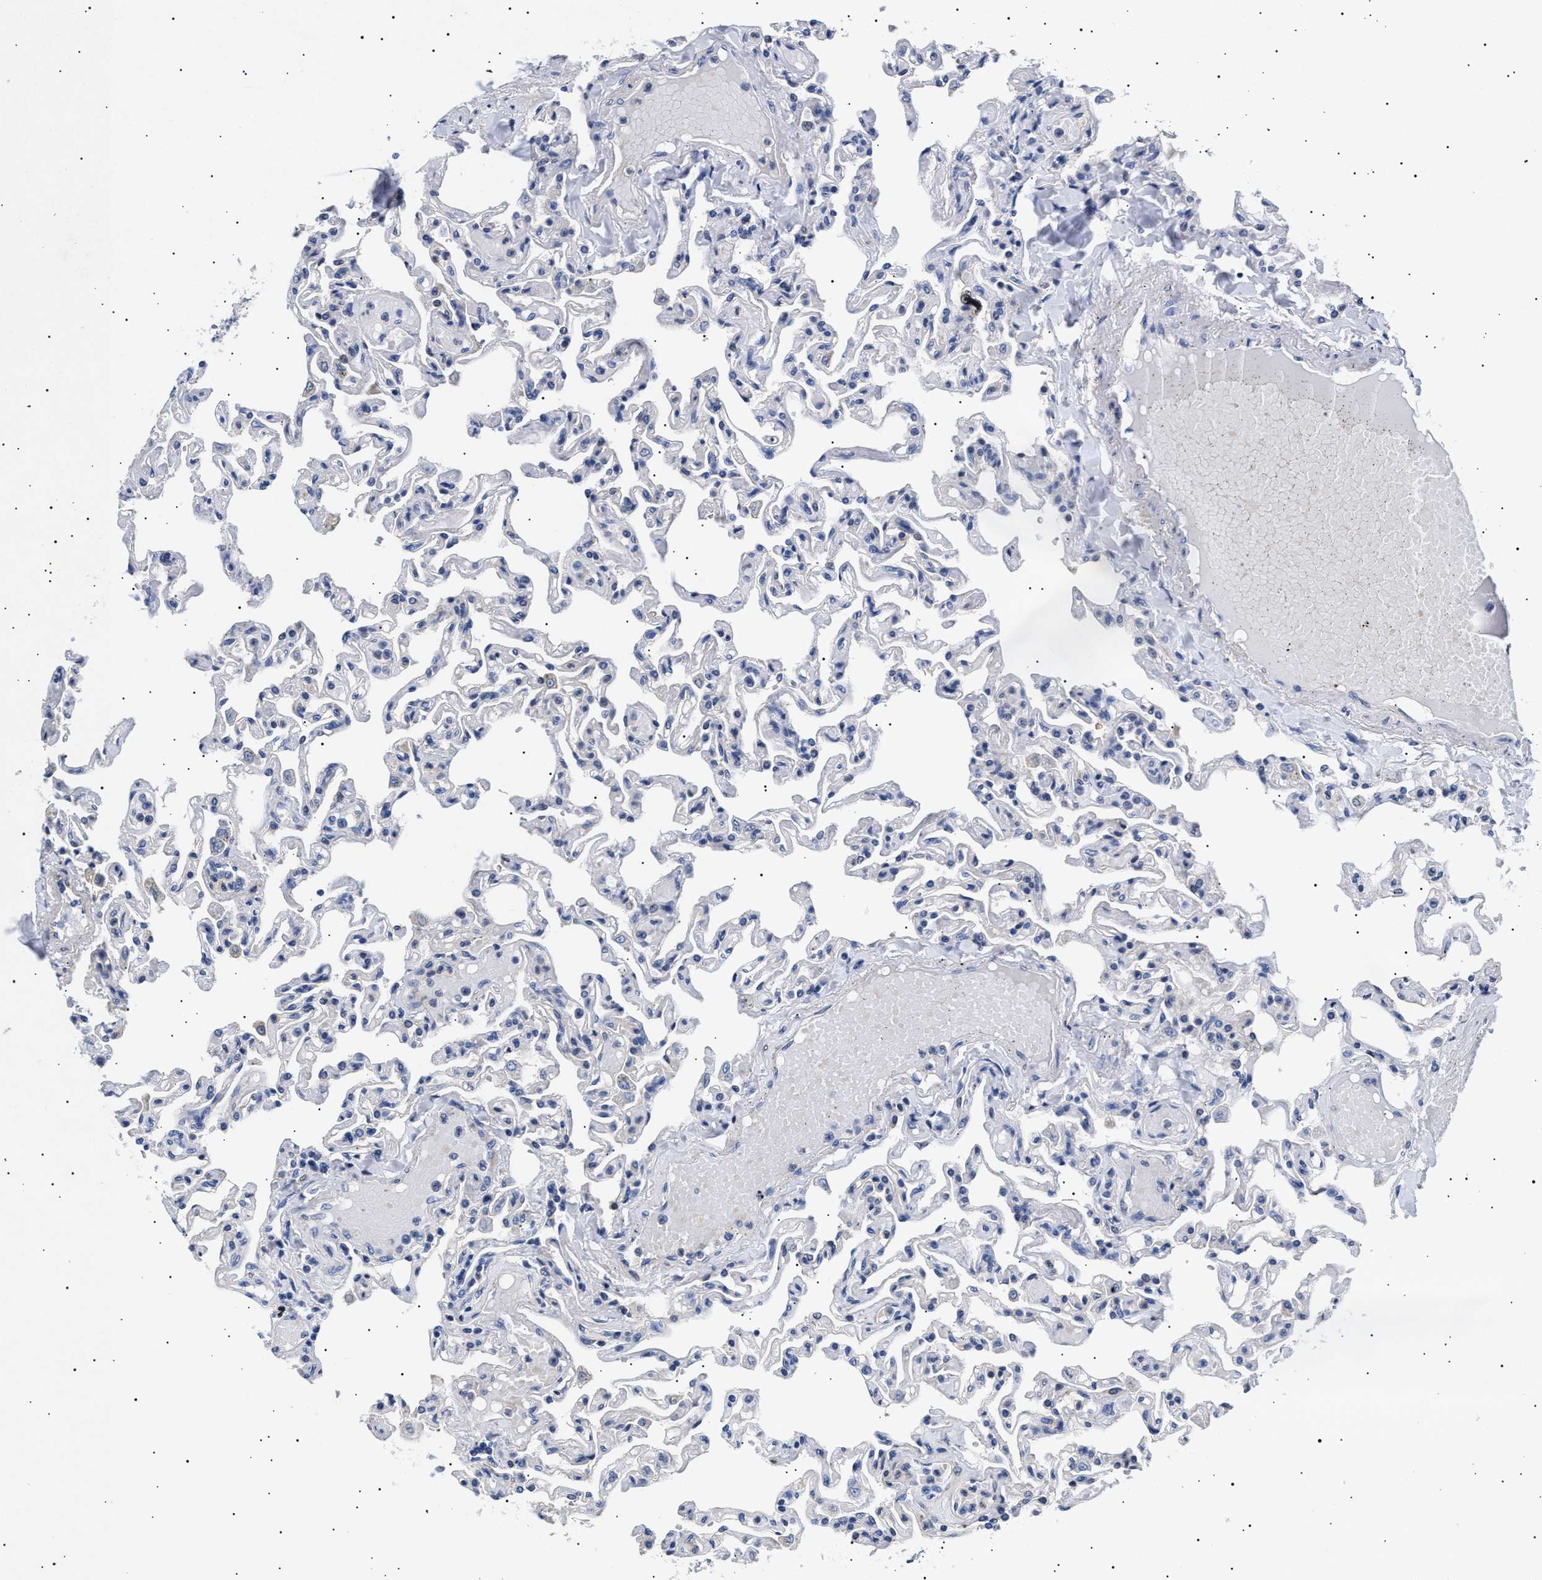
{"staining": {"intensity": "negative", "quantity": "none", "location": "none"}, "tissue": "lung", "cell_type": "Alveolar cells", "image_type": "normal", "snomed": [{"axis": "morphology", "description": "Normal tissue, NOS"}, {"axis": "topography", "description": "Lung"}], "caption": "This is an immunohistochemistry histopathology image of benign lung. There is no staining in alveolar cells.", "gene": "HEMGN", "patient": {"sex": "male", "age": 21}}